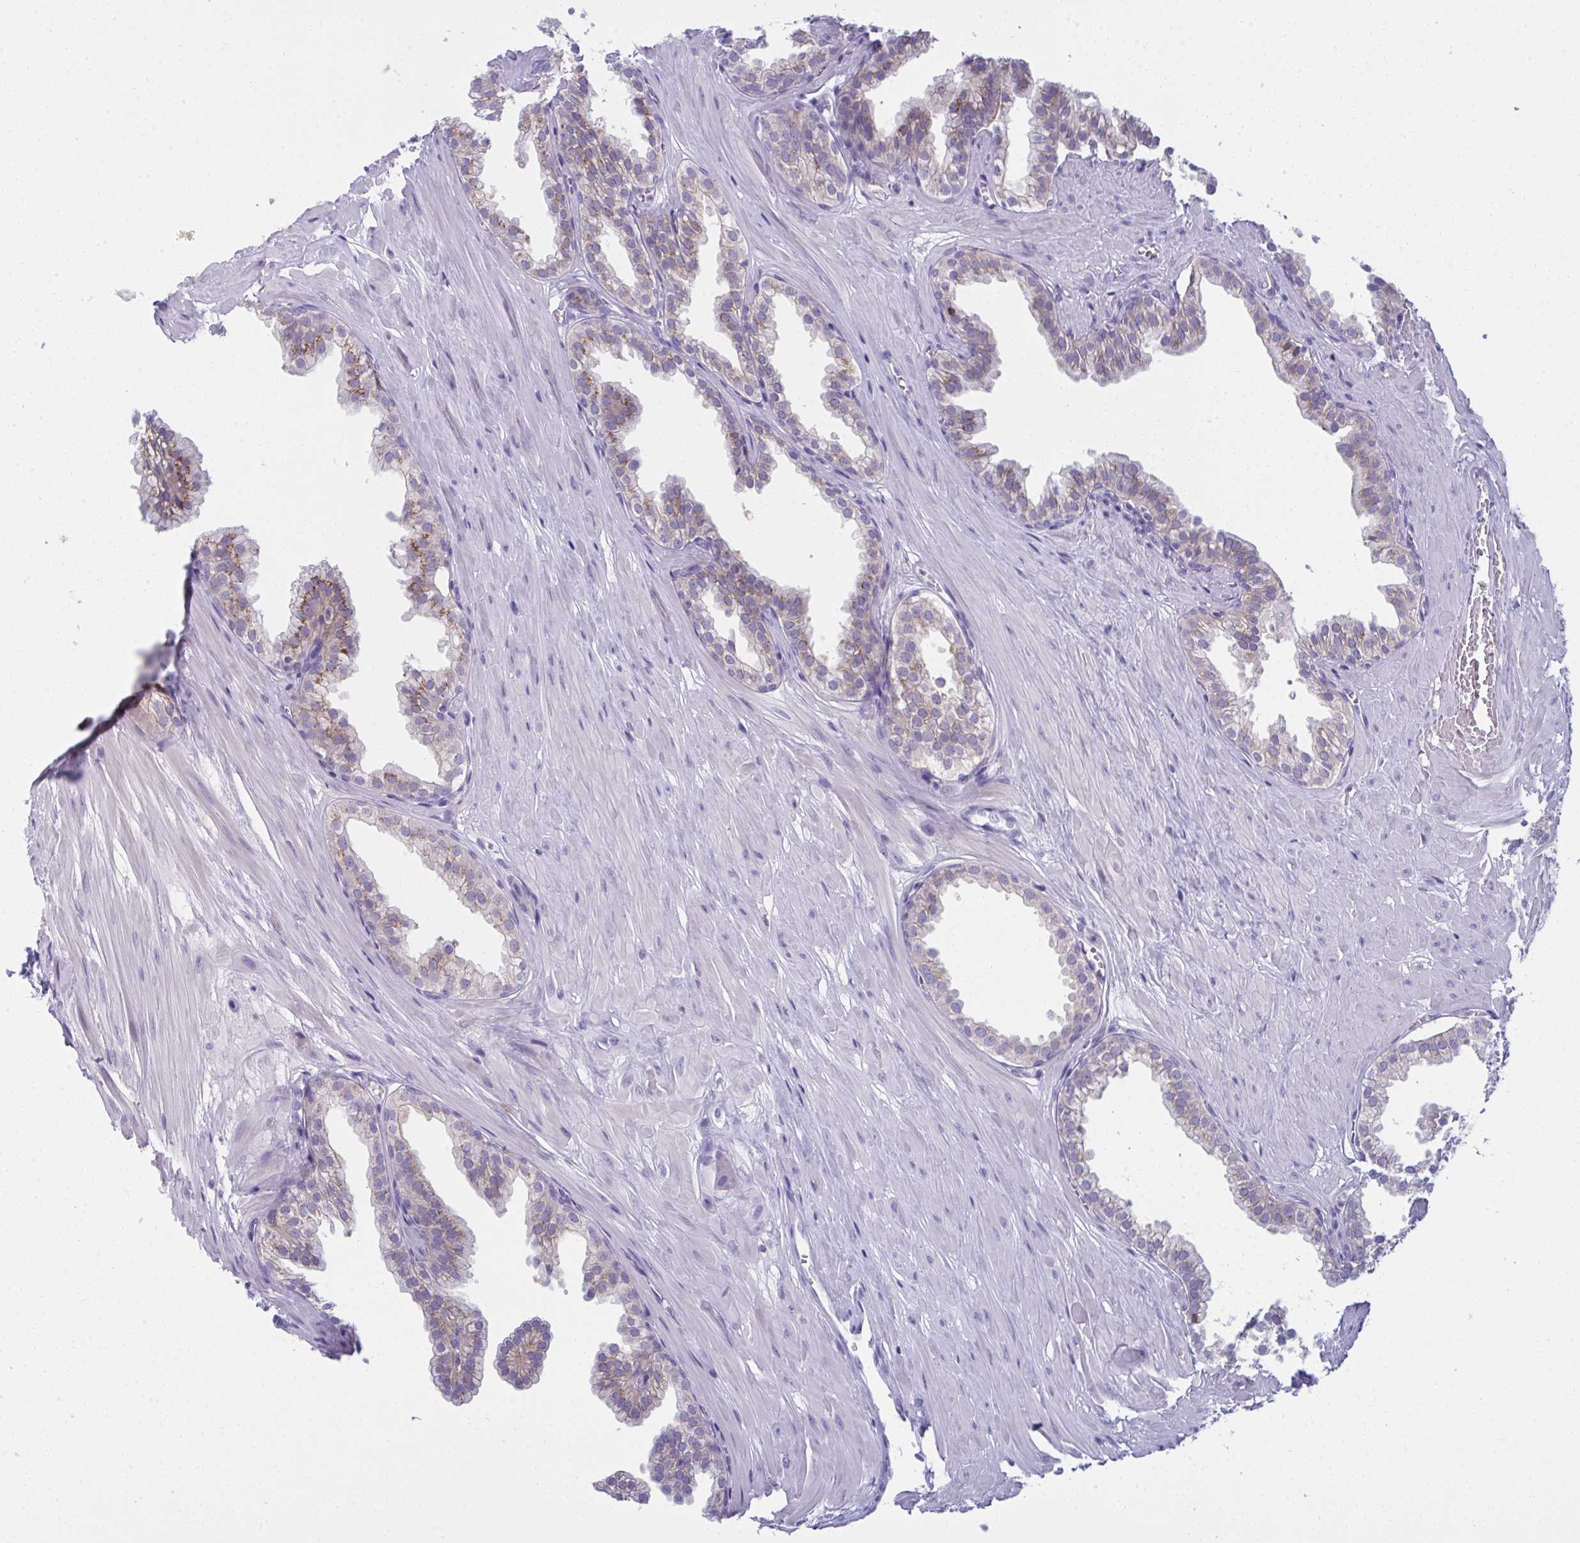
{"staining": {"intensity": "moderate", "quantity": "<25%", "location": "cytoplasmic/membranous"}, "tissue": "prostate", "cell_type": "Glandular cells", "image_type": "normal", "snomed": [{"axis": "morphology", "description": "Normal tissue, NOS"}, {"axis": "topography", "description": "Prostate"}, {"axis": "topography", "description": "Peripheral nerve tissue"}], "caption": "The image shows immunohistochemical staining of normal prostate. There is moderate cytoplasmic/membranous expression is appreciated in about <25% of glandular cells. (DAB (3,3'-diaminobenzidine) IHC with brightfield microscopy, high magnification).", "gene": "RANBP2", "patient": {"sex": "male", "age": 55}}